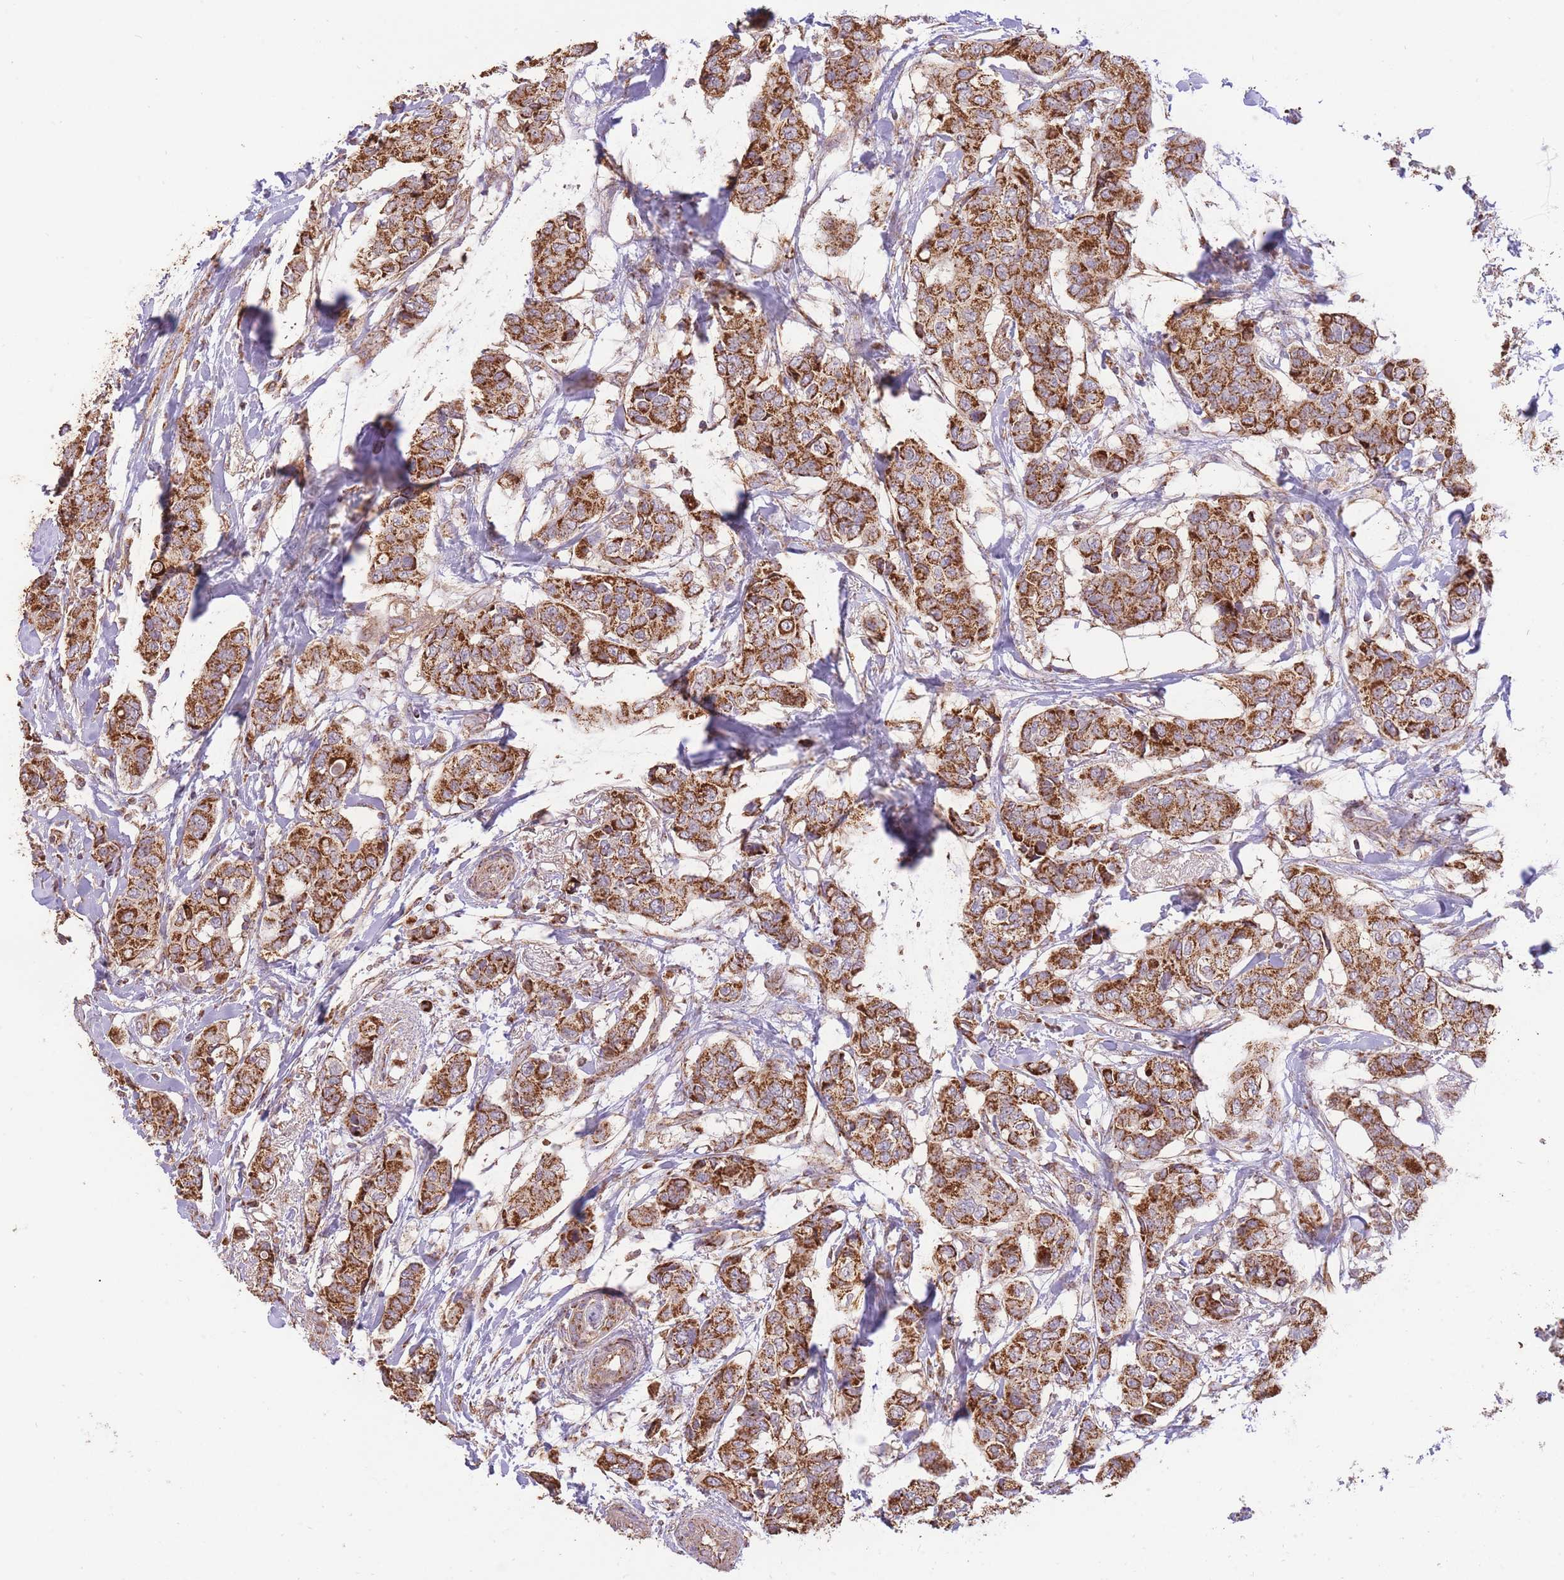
{"staining": {"intensity": "strong", "quantity": ">75%", "location": "cytoplasmic/membranous"}, "tissue": "breast cancer", "cell_type": "Tumor cells", "image_type": "cancer", "snomed": [{"axis": "morphology", "description": "Lobular carcinoma"}, {"axis": "topography", "description": "Breast"}], "caption": "The histopathology image exhibits staining of breast cancer, revealing strong cytoplasmic/membranous protein positivity (brown color) within tumor cells. (DAB IHC, brown staining for protein, blue staining for nuclei).", "gene": "PREP", "patient": {"sex": "female", "age": 51}}